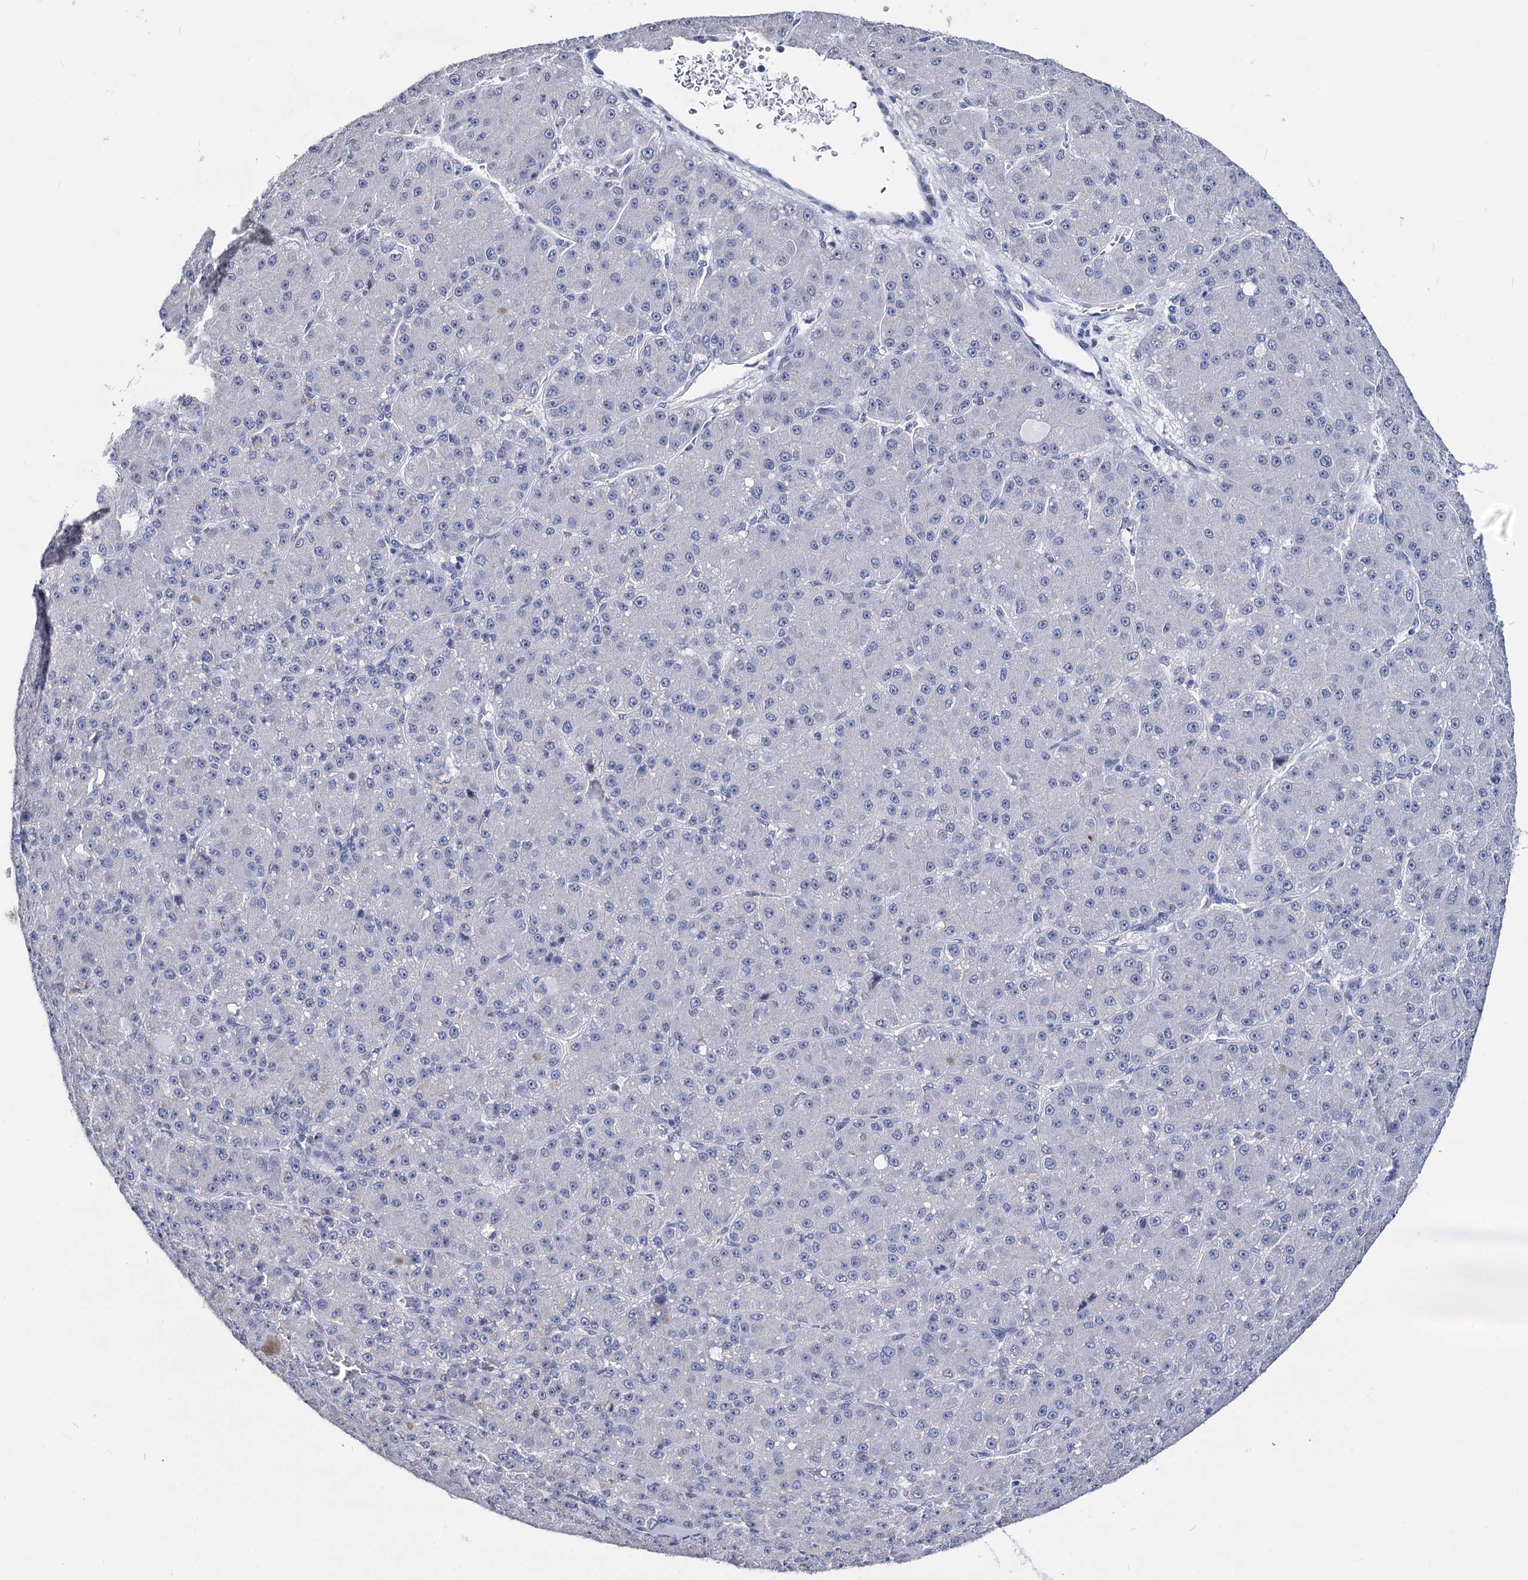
{"staining": {"intensity": "negative", "quantity": "none", "location": "none"}, "tissue": "liver cancer", "cell_type": "Tumor cells", "image_type": "cancer", "snomed": [{"axis": "morphology", "description": "Carcinoma, Hepatocellular, NOS"}, {"axis": "topography", "description": "Liver"}], "caption": "A photomicrograph of human liver cancer (hepatocellular carcinoma) is negative for staining in tumor cells.", "gene": "MAGEA4", "patient": {"sex": "male", "age": 67}}